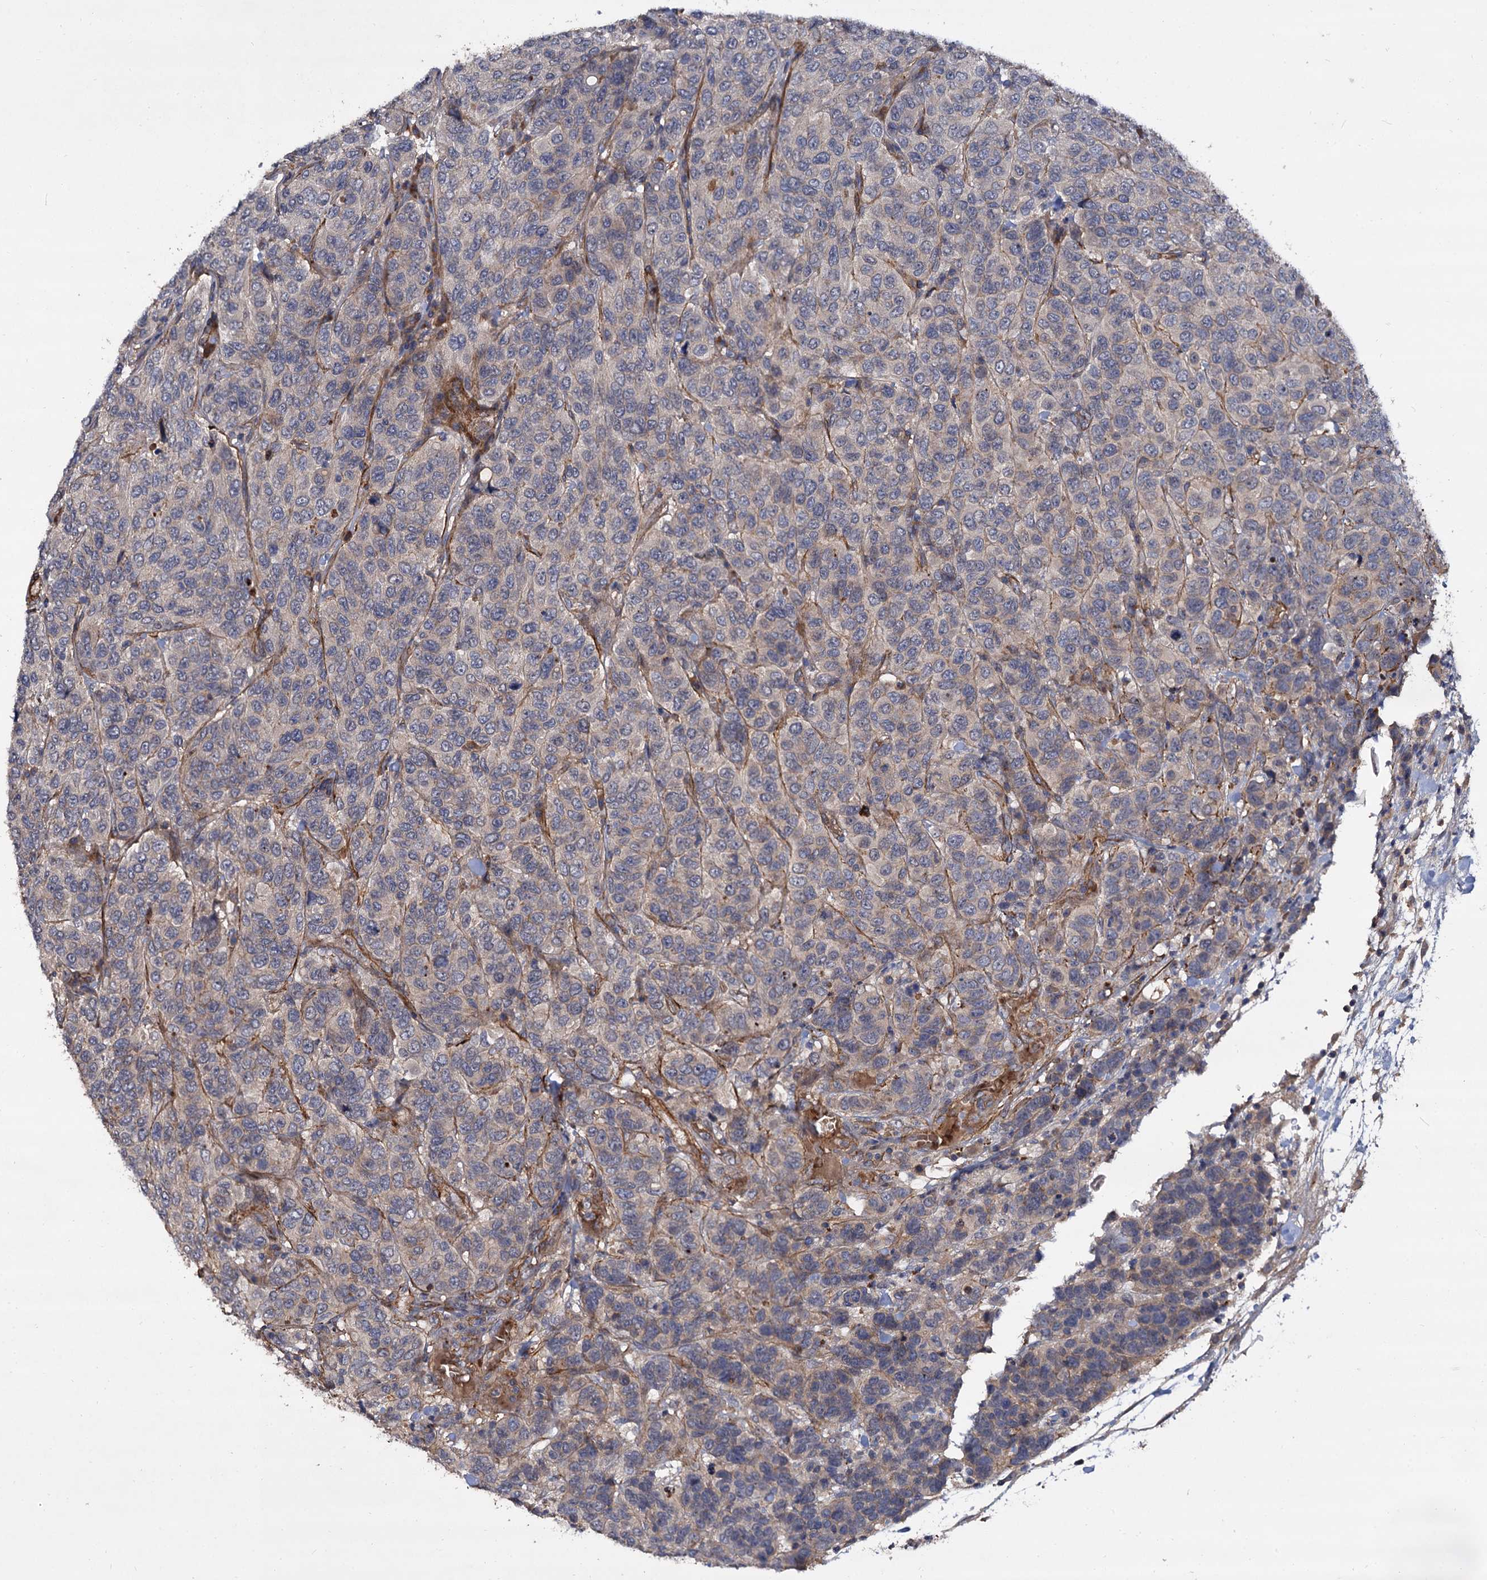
{"staining": {"intensity": "weak", "quantity": "<25%", "location": "cytoplasmic/membranous"}, "tissue": "breast cancer", "cell_type": "Tumor cells", "image_type": "cancer", "snomed": [{"axis": "morphology", "description": "Duct carcinoma"}, {"axis": "topography", "description": "Breast"}], "caption": "Tumor cells are negative for brown protein staining in breast cancer.", "gene": "ISM2", "patient": {"sex": "female", "age": 55}}